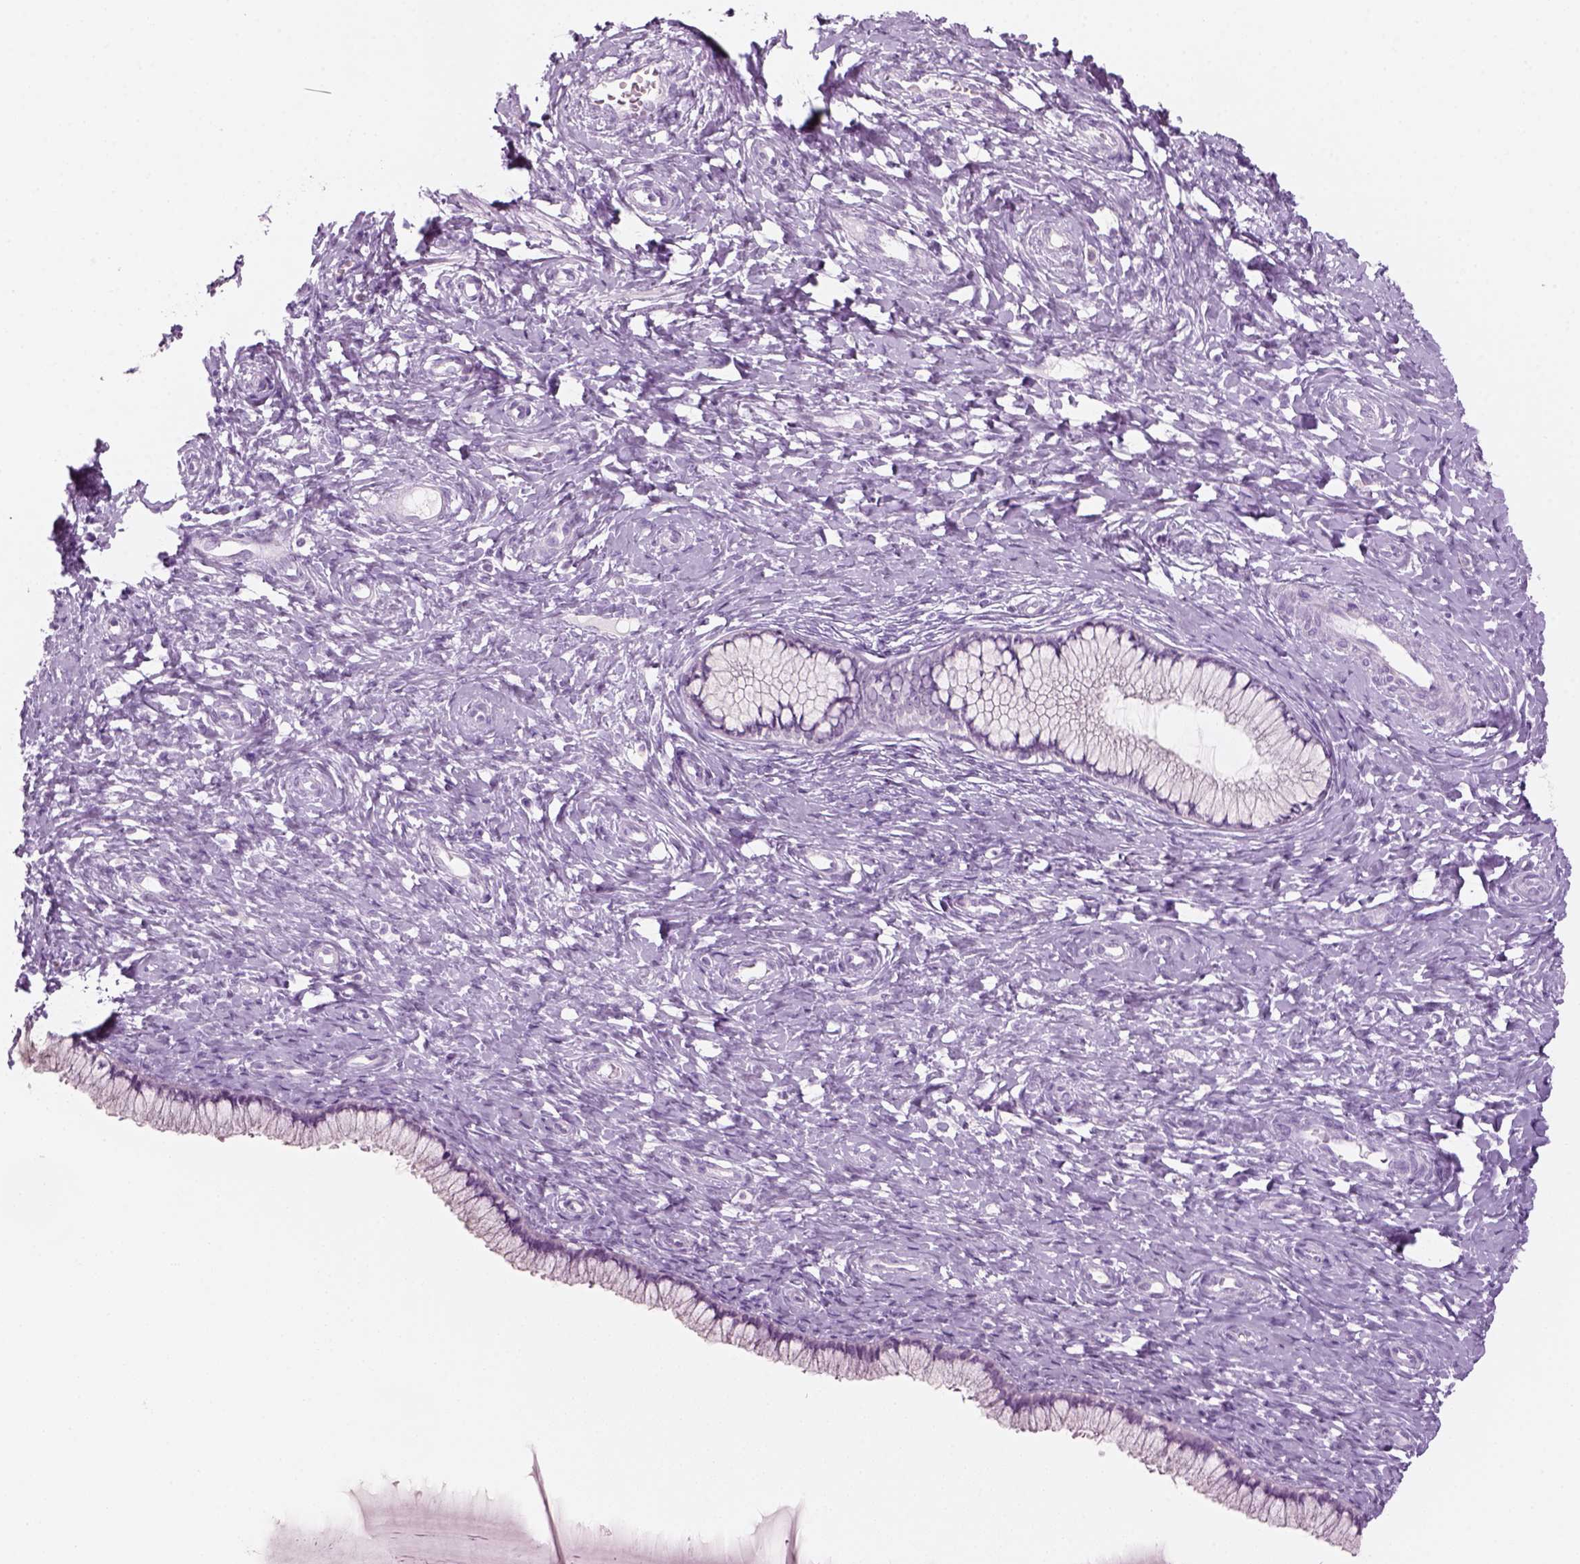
{"staining": {"intensity": "negative", "quantity": "none", "location": "none"}, "tissue": "cervix", "cell_type": "Glandular cells", "image_type": "normal", "snomed": [{"axis": "morphology", "description": "Normal tissue, NOS"}, {"axis": "topography", "description": "Cervix"}], "caption": "DAB (3,3'-diaminobenzidine) immunohistochemical staining of normal human cervix shows no significant staining in glandular cells.", "gene": "KRTAP11", "patient": {"sex": "female", "age": 37}}